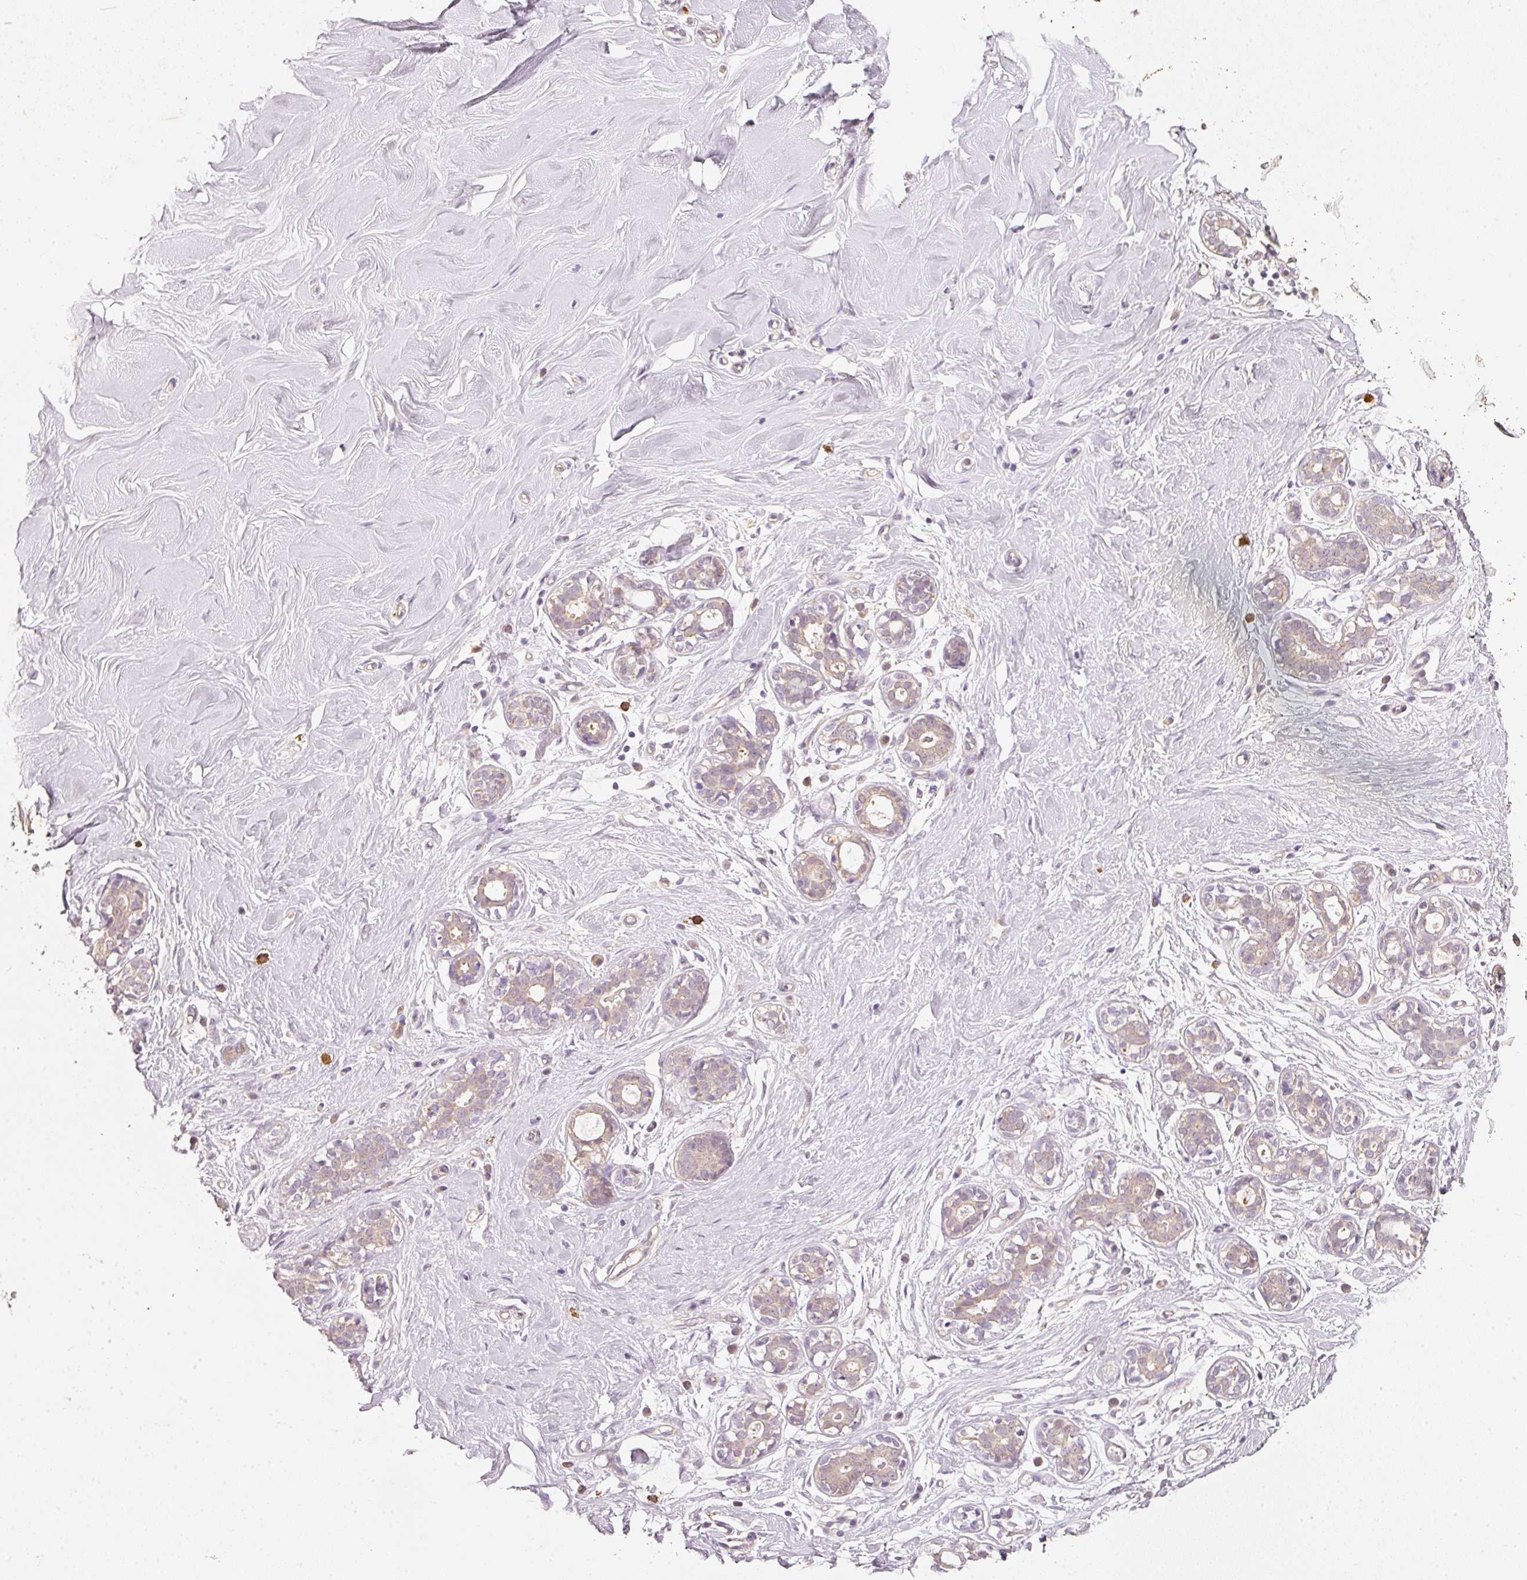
{"staining": {"intensity": "negative", "quantity": "none", "location": "none"}, "tissue": "breast", "cell_type": "Adipocytes", "image_type": "normal", "snomed": [{"axis": "morphology", "description": "Normal tissue, NOS"}, {"axis": "topography", "description": "Breast"}], "caption": "Immunohistochemistry (IHC) micrograph of unremarkable breast stained for a protein (brown), which displays no expression in adipocytes.", "gene": "RGL2", "patient": {"sex": "female", "age": 27}}